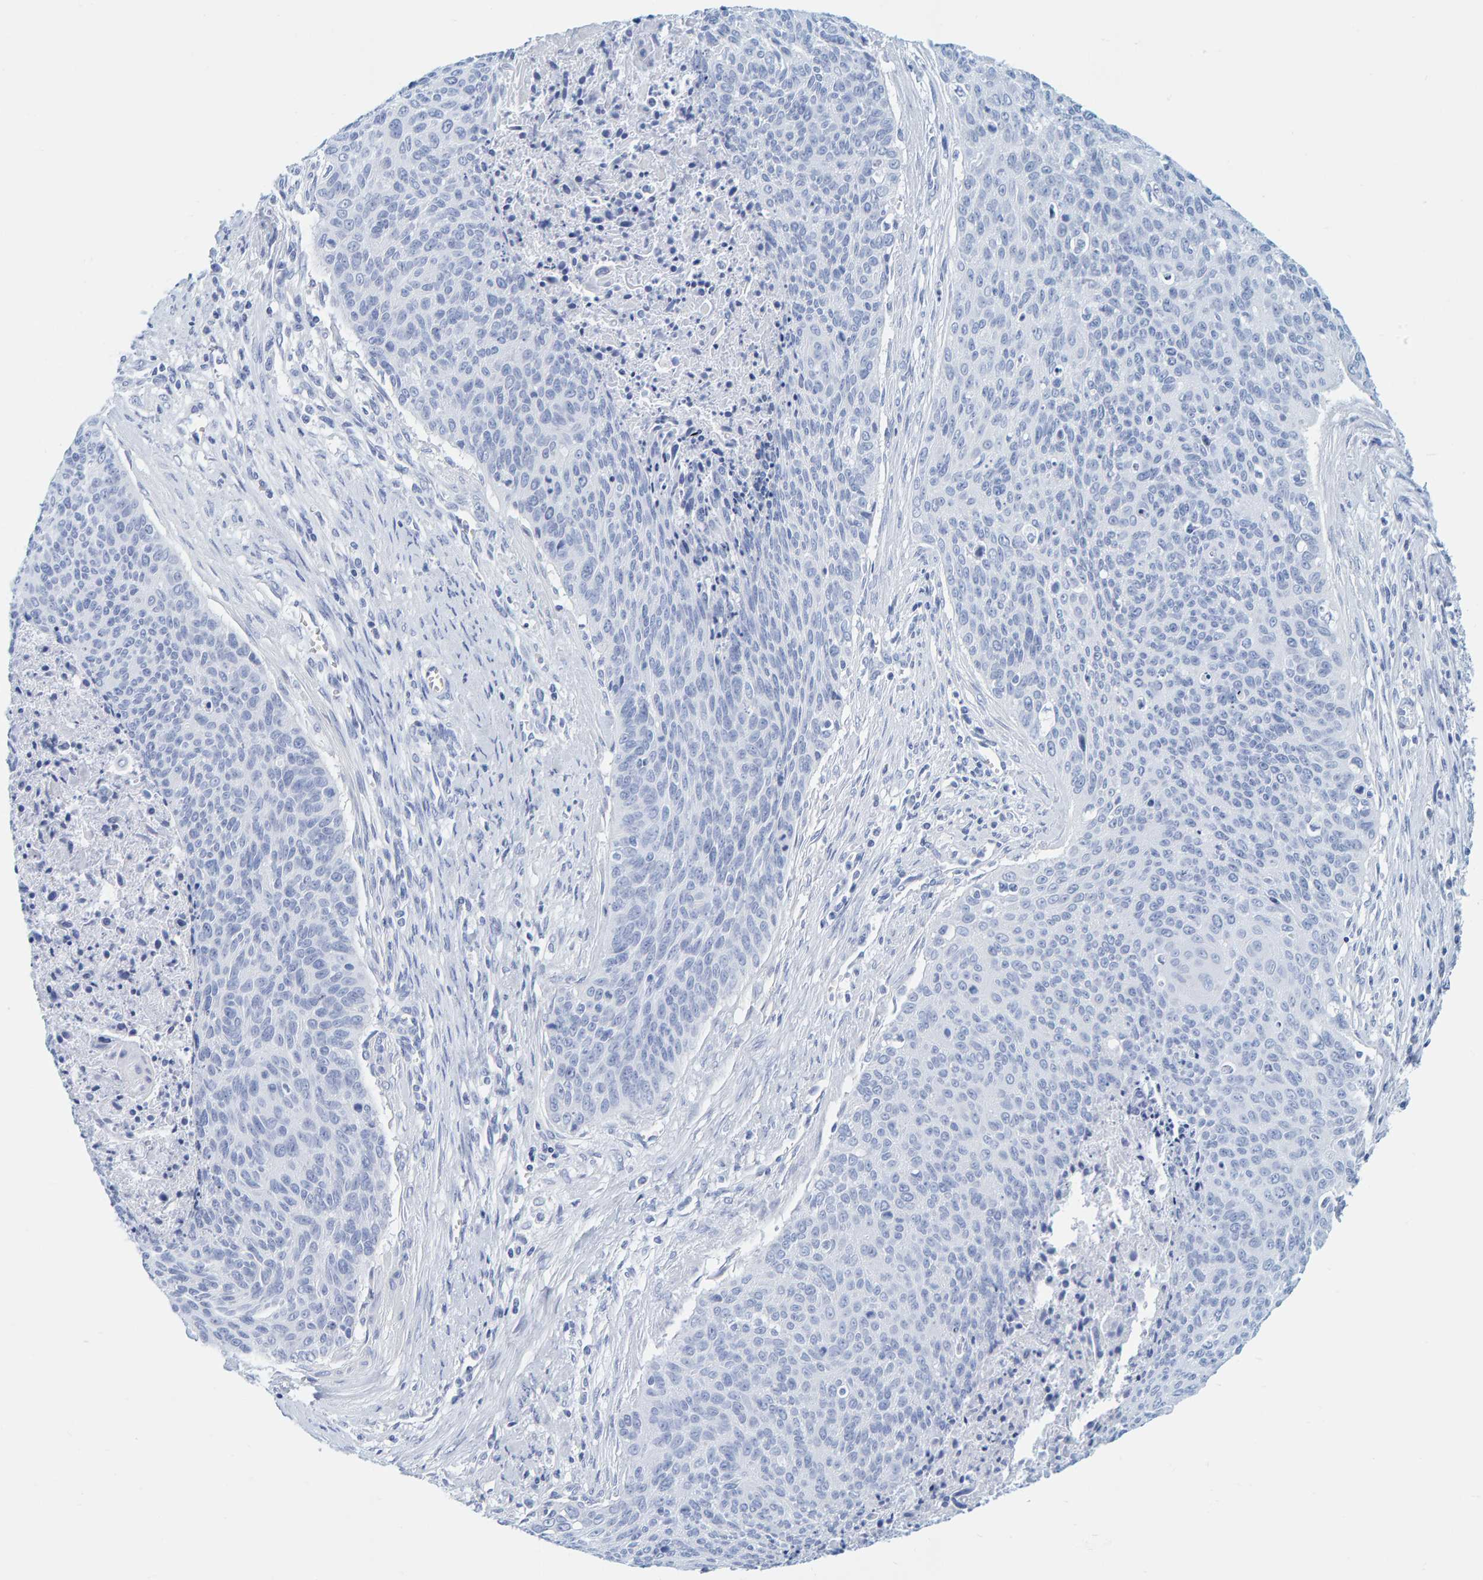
{"staining": {"intensity": "negative", "quantity": "none", "location": "none"}, "tissue": "cervical cancer", "cell_type": "Tumor cells", "image_type": "cancer", "snomed": [{"axis": "morphology", "description": "Squamous cell carcinoma, NOS"}, {"axis": "topography", "description": "Cervix"}], "caption": "A histopathology image of human cervical cancer (squamous cell carcinoma) is negative for staining in tumor cells. (Brightfield microscopy of DAB (3,3'-diaminobenzidine) immunohistochemistry at high magnification).", "gene": "SFTPC", "patient": {"sex": "female", "age": 55}}